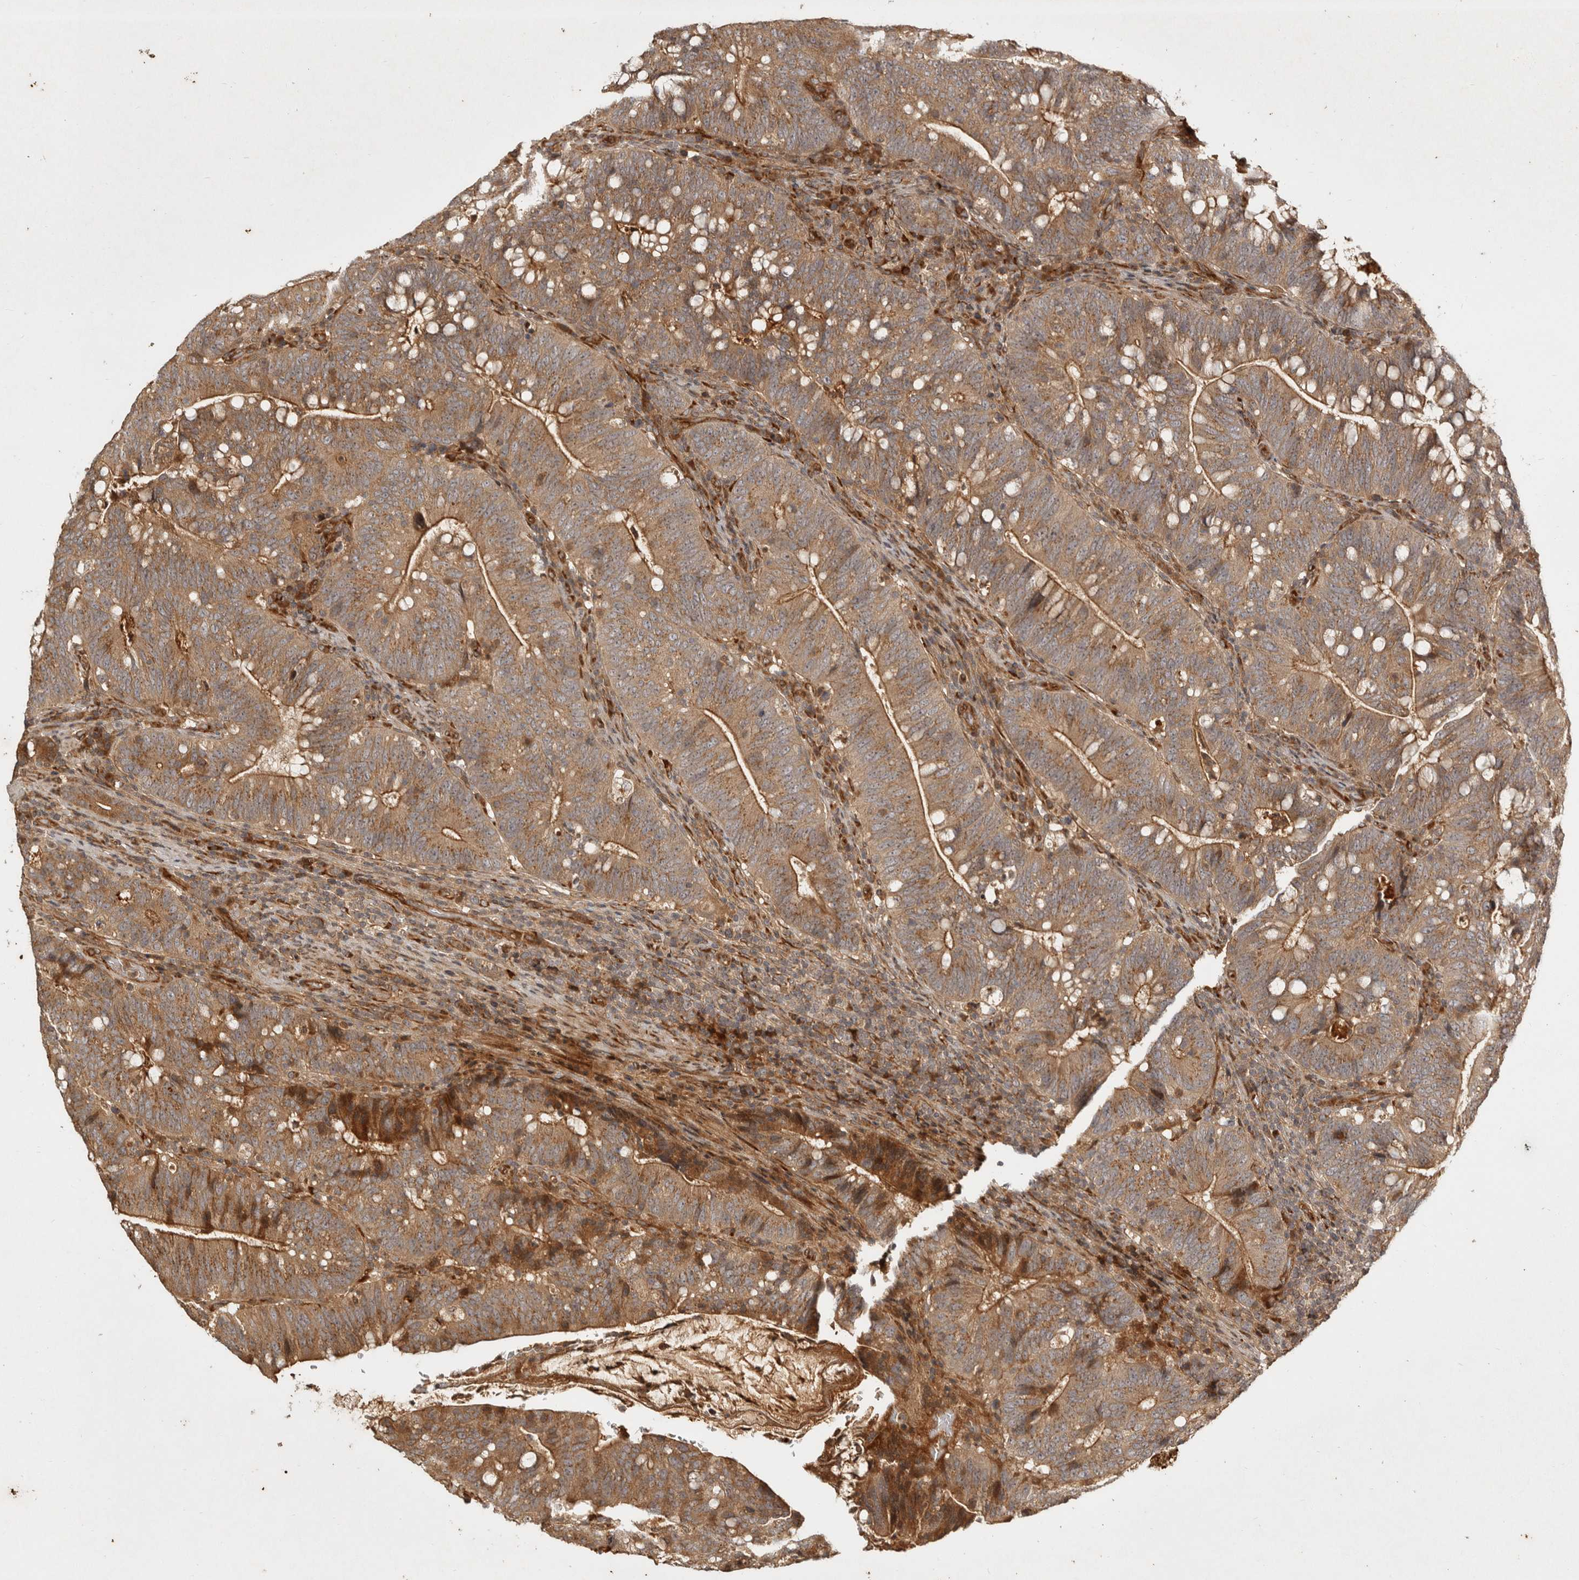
{"staining": {"intensity": "moderate", "quantity": ">75%", "location": "cytoplasmic/membranous"}, "tissue": "colorectal cancer", "cell_type": "Tumor cells", "image_type": "cancer", "snomed": [{"axis": "morphology", "description": "Adenocarcinoma, NOS"}, {"axis": "topography", "description": "Colon"}], "caption": "The histopathology image reveals a brown stain indicating the presence of a protein in the cytoplasmic/membranous of tumor cells in colorectal adenocarcinoma.", "gene": "CAMSAP2", "patient": {"sex": "female", "age": 66}}